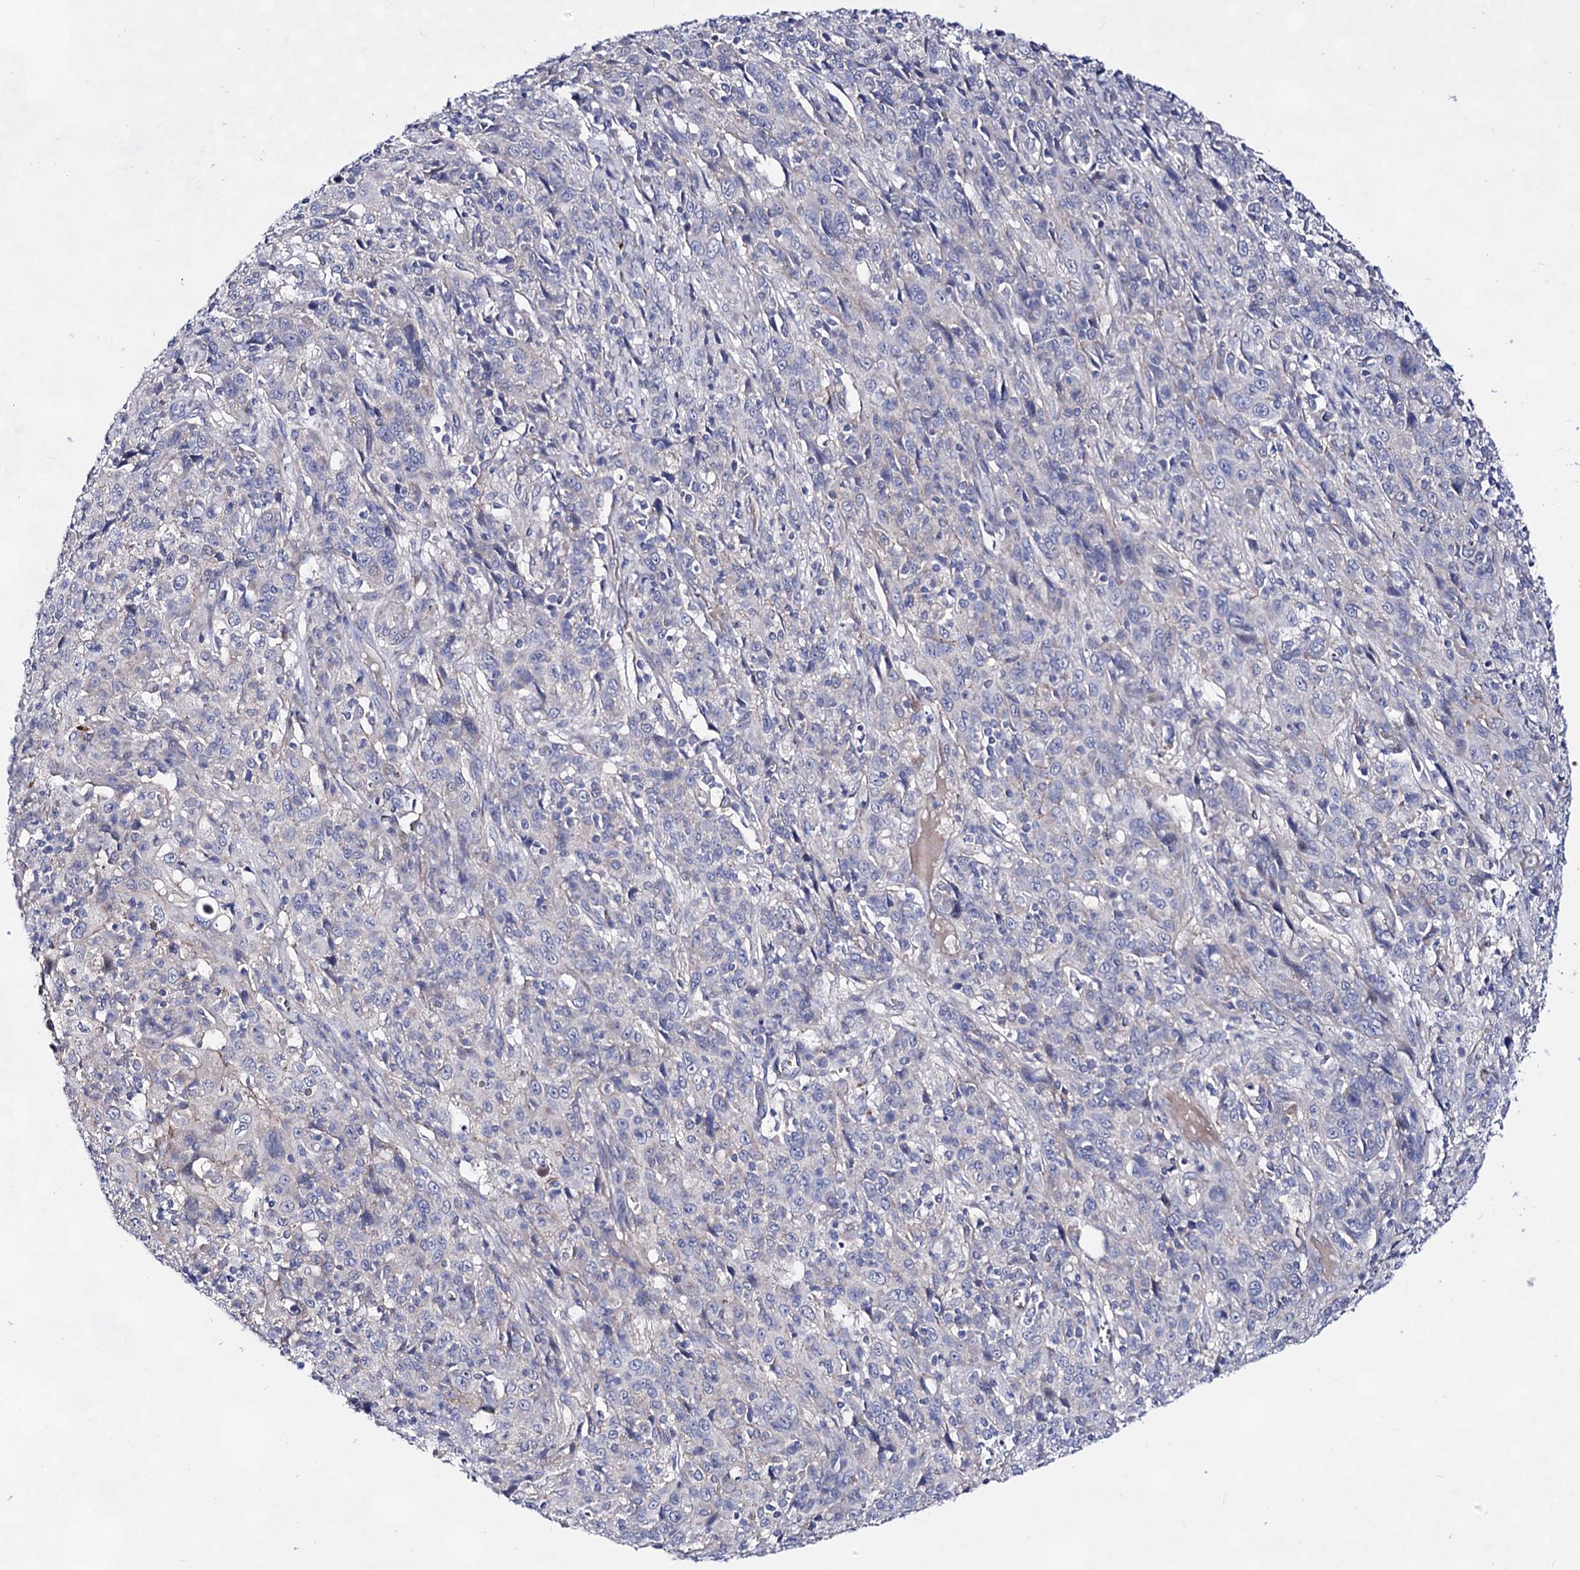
{"staining": {"intensity": "negative", "quantity": "none", "location": "none"}, "tissue": "cervical cancer", "cell_type": "Tumor cells", "image_type": "cancer", "snomed": [{"axis": "morphology", "description": "Squamous cell carcinoma, NOS"}, {"axis": "topography", "description": "Cervix"}], "caption": "A high-resolution photomicrograph shows immunohistochemistry staining of squamous cell carcinoma (cervical), which displays no significant expression in tumor cells.", "gene": "PLIN1", "patient": {"sex": "female", "age": 46}}